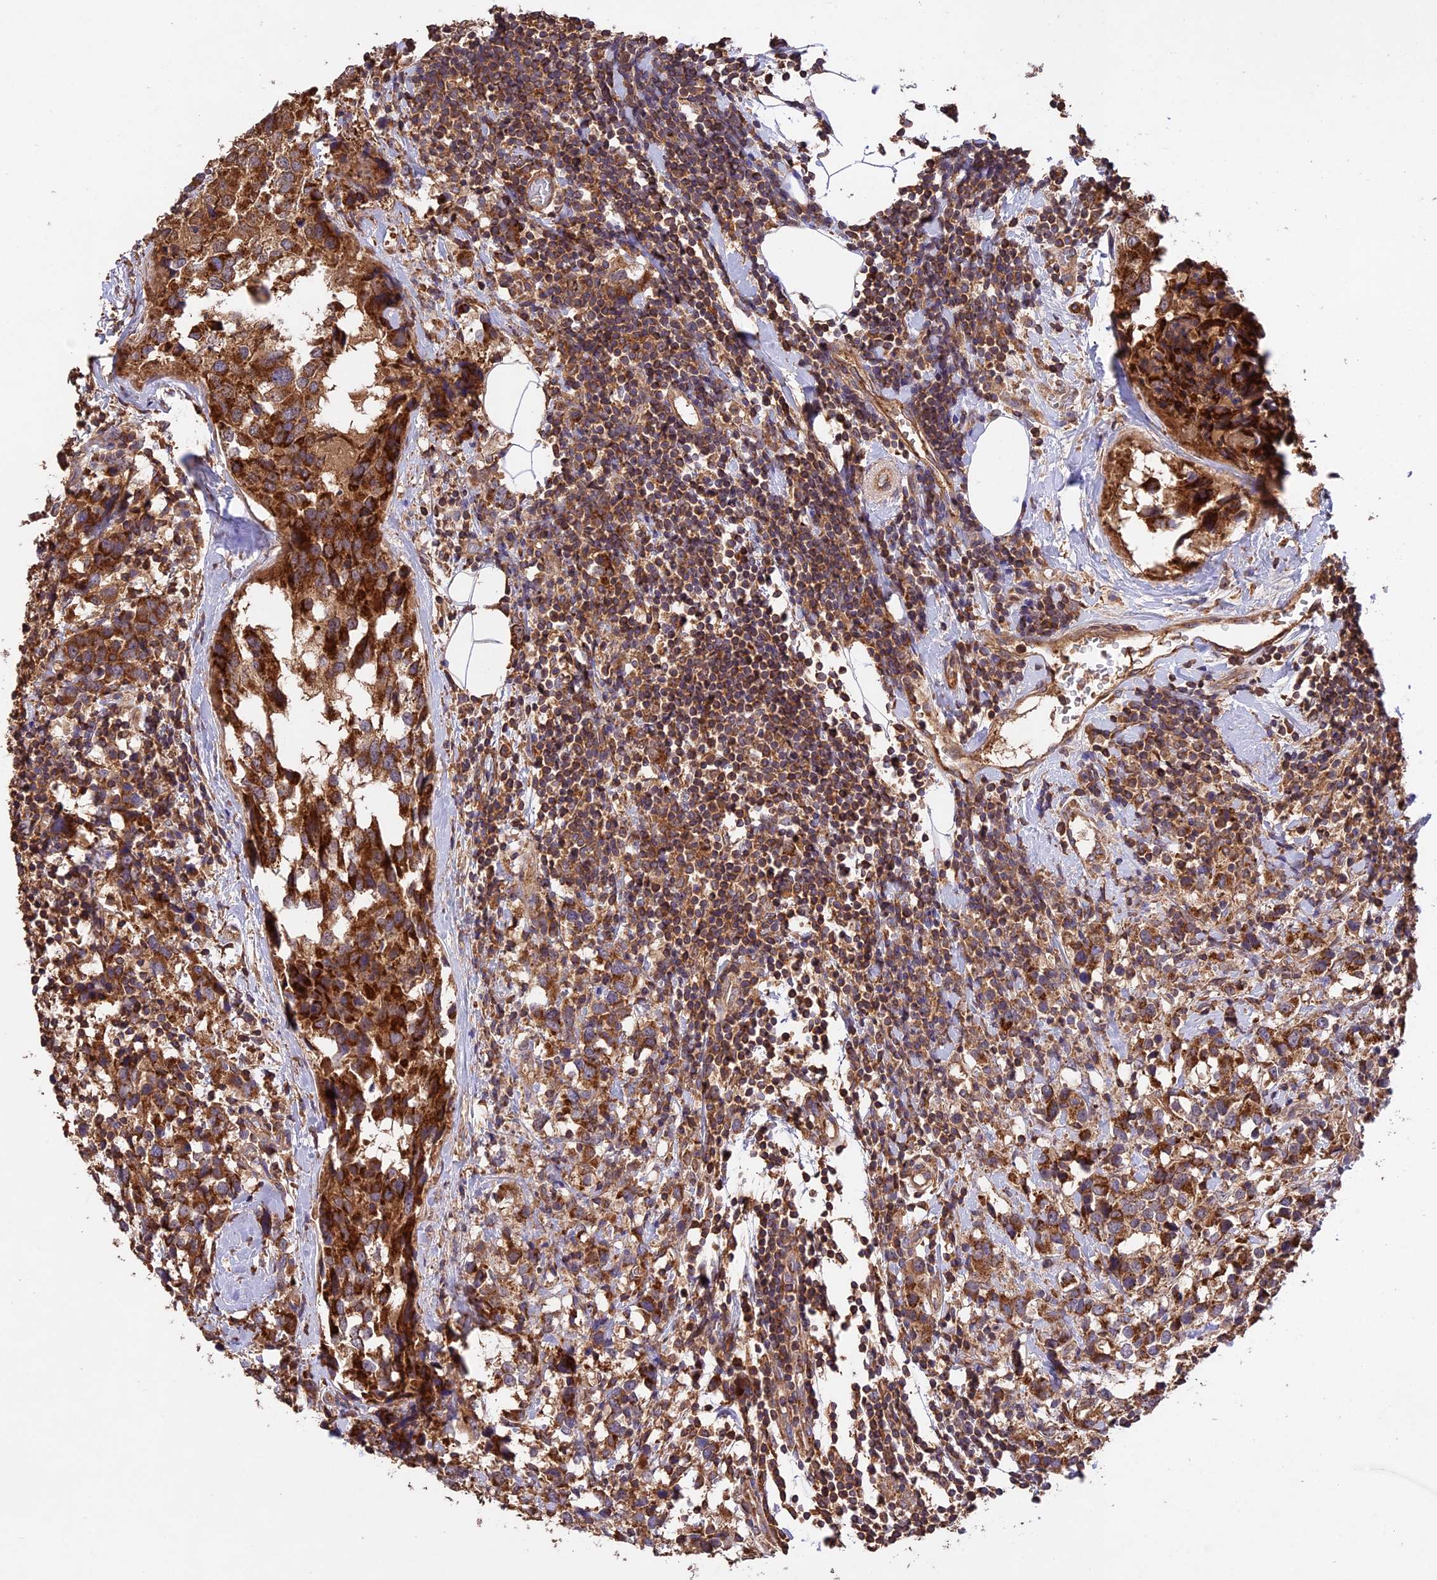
{"staining": {"intensity": "strong", "quantity": ">75%", "location": "cytoplasmic/membranous"}, "tissue": "breast cancer", "cell_type": "Tumor cells", "image_type": "cancer", "snomed": [{"axis": "morphology", "description": "Lobular carcinoma"}, {"axis": "topography", "description": "Breast"}], "caption": "A photomicrograph showing strong cytoplasmic/membranous expression in approximately >75% of tumor cells in breast lobular carcinoma, as visualized by brown immunohistochemical staining.", "gene": "NUDT8", "patient": {"sex": "female", "age": 59}}